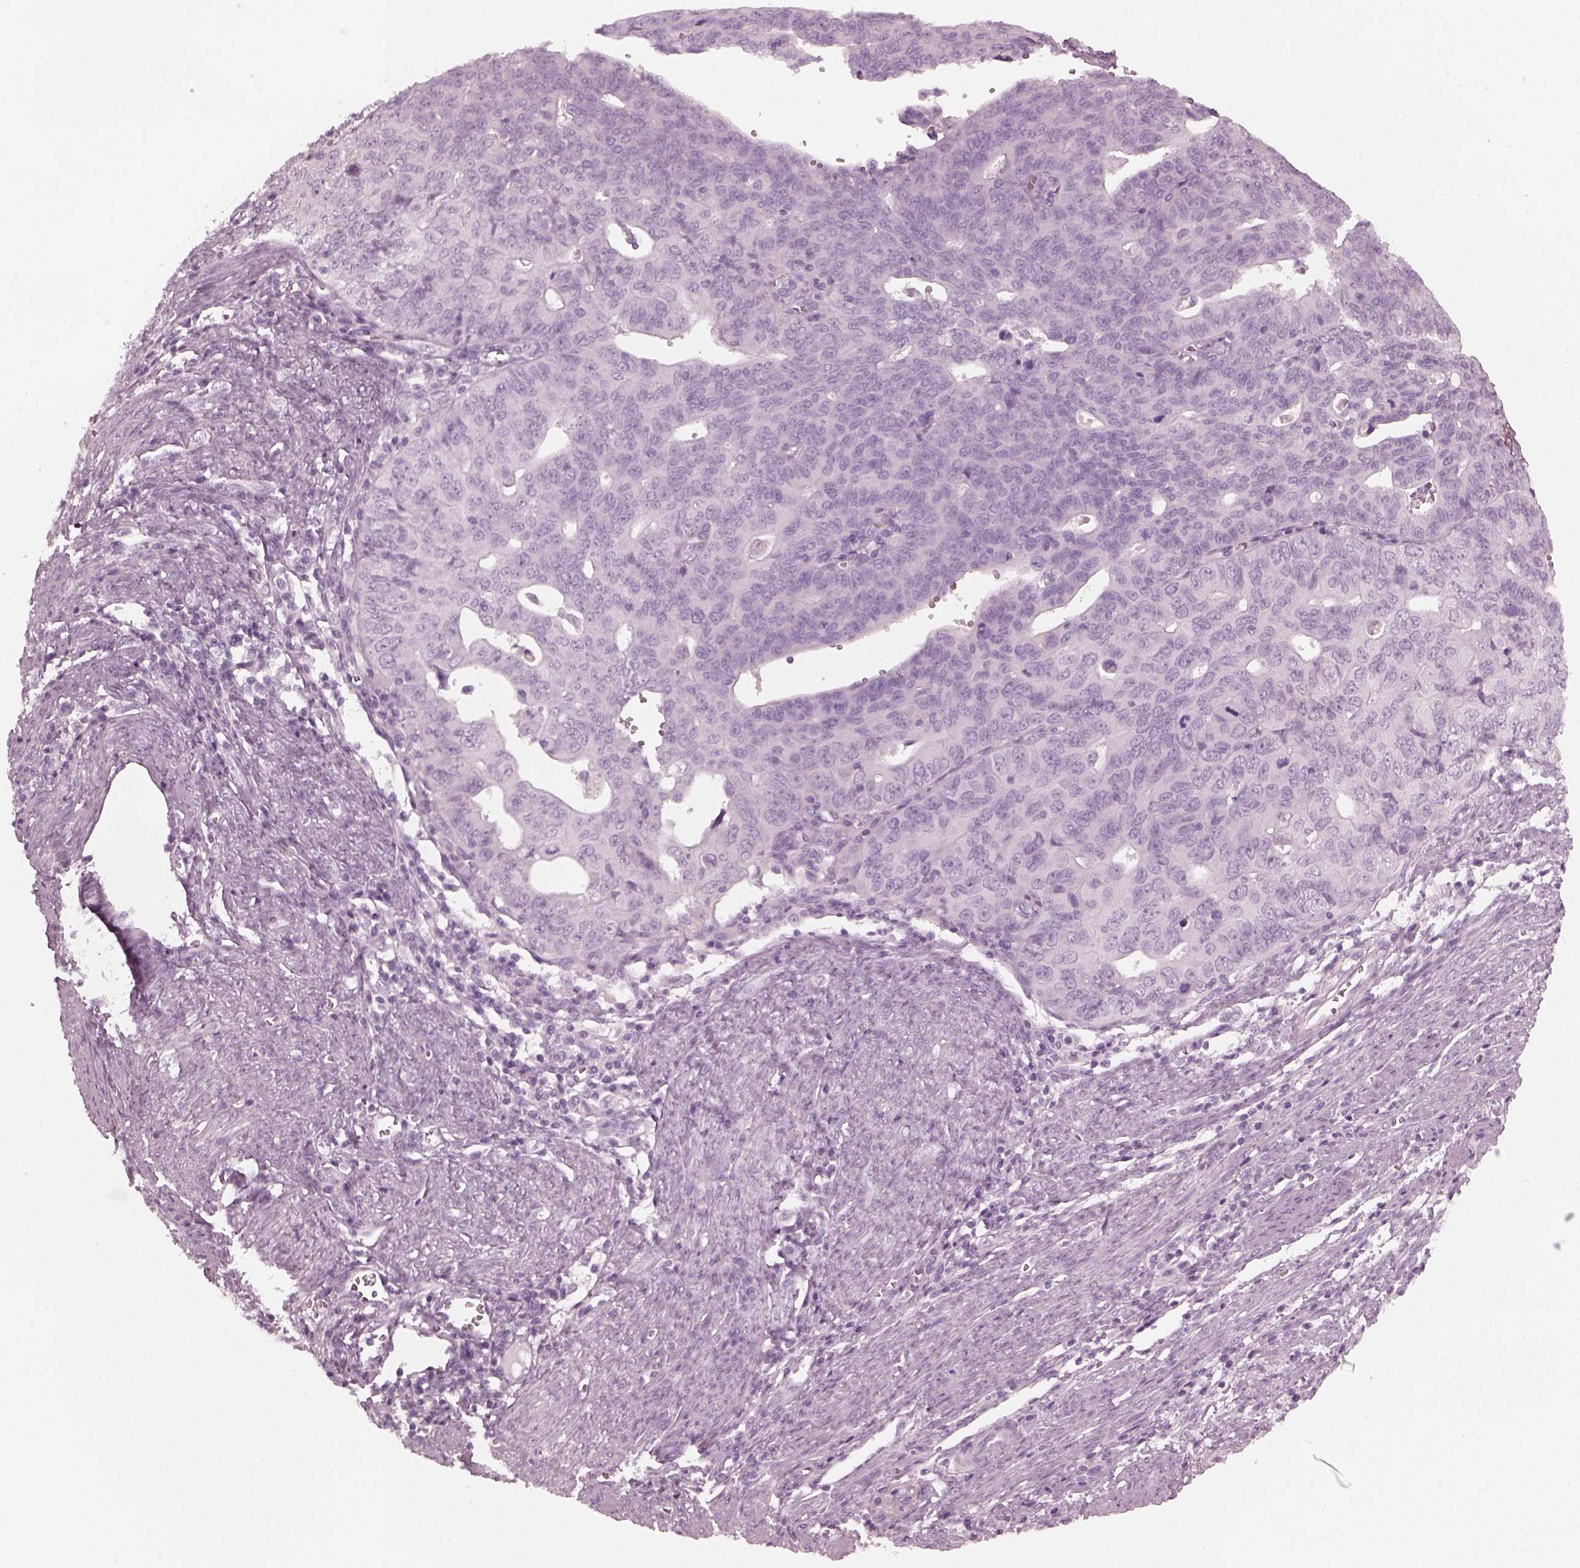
{"staining": {"intensity": "negative", "quantity": "none", "location": "none"}, "tissue": "endometrial cancer", "cell_type": "Tumor cells", "image_type": "cancer", "snomed": [{"axis": "morphology", "description": "Adenocarcinoma, NOS"}, {"axis": "topography", "description": "Endometrium"}], "caption": "There is no significant expression in tumor cells of adenocarcinoma (endometrial).", "gene": "CRYBA2", "patient": {"sex": "female", "age": 65}}